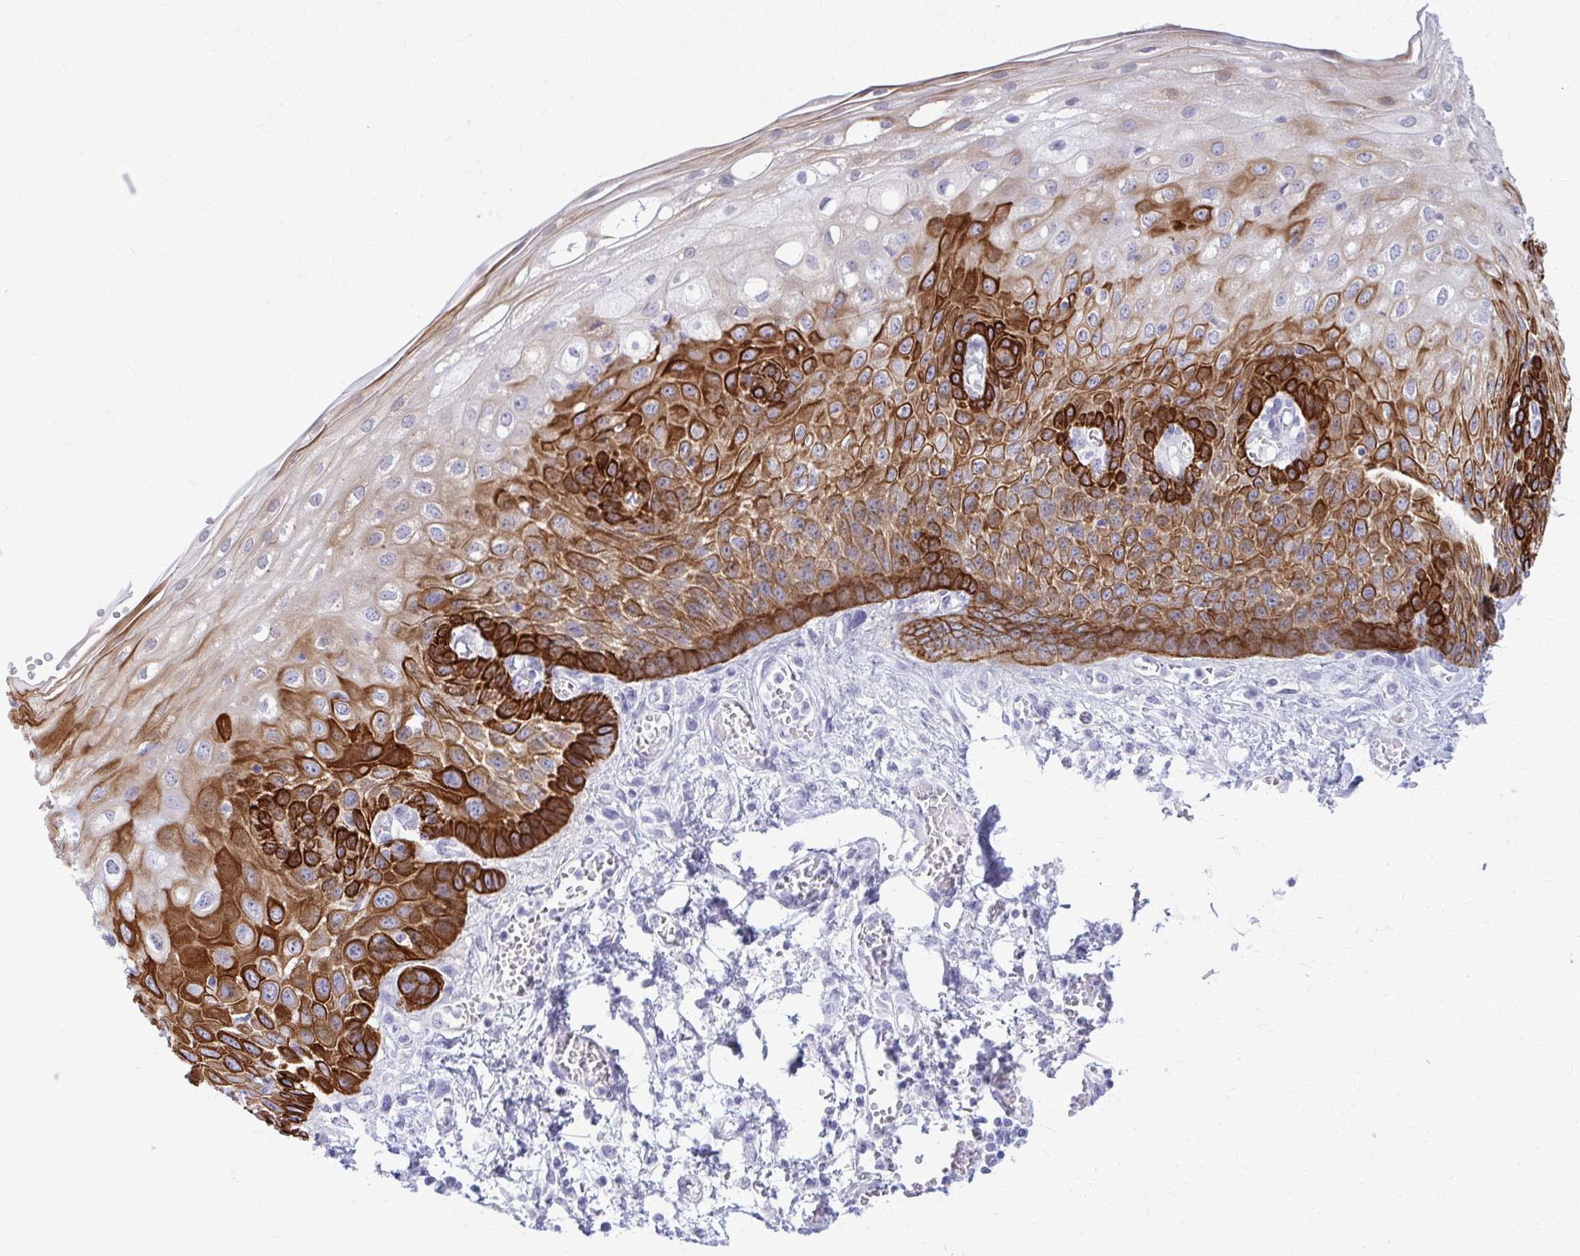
{"staining": {"intensity": "strong", "quantity": "25%-75%", "location": "cytoplasmic/membranous"}, "tissue": "esophagus", "cell_type": "Squamous epithelial cells", "image_type": "normal", "snomed": [{"axis": "morphology", "description": "Normal tissue, NOS"}, {"axis": "morphology", "description": "Adenocarcinoma, NOS"}, {"axis": "topography", "description": "Esophagus"}], "caption": "An image of human esophagus stained for a protein displays strong cytoplasmic/membranous brown staining in squamous epithelial cells.", "gene": "KRT5", "patient": {"sex": "male", "age": 81}}